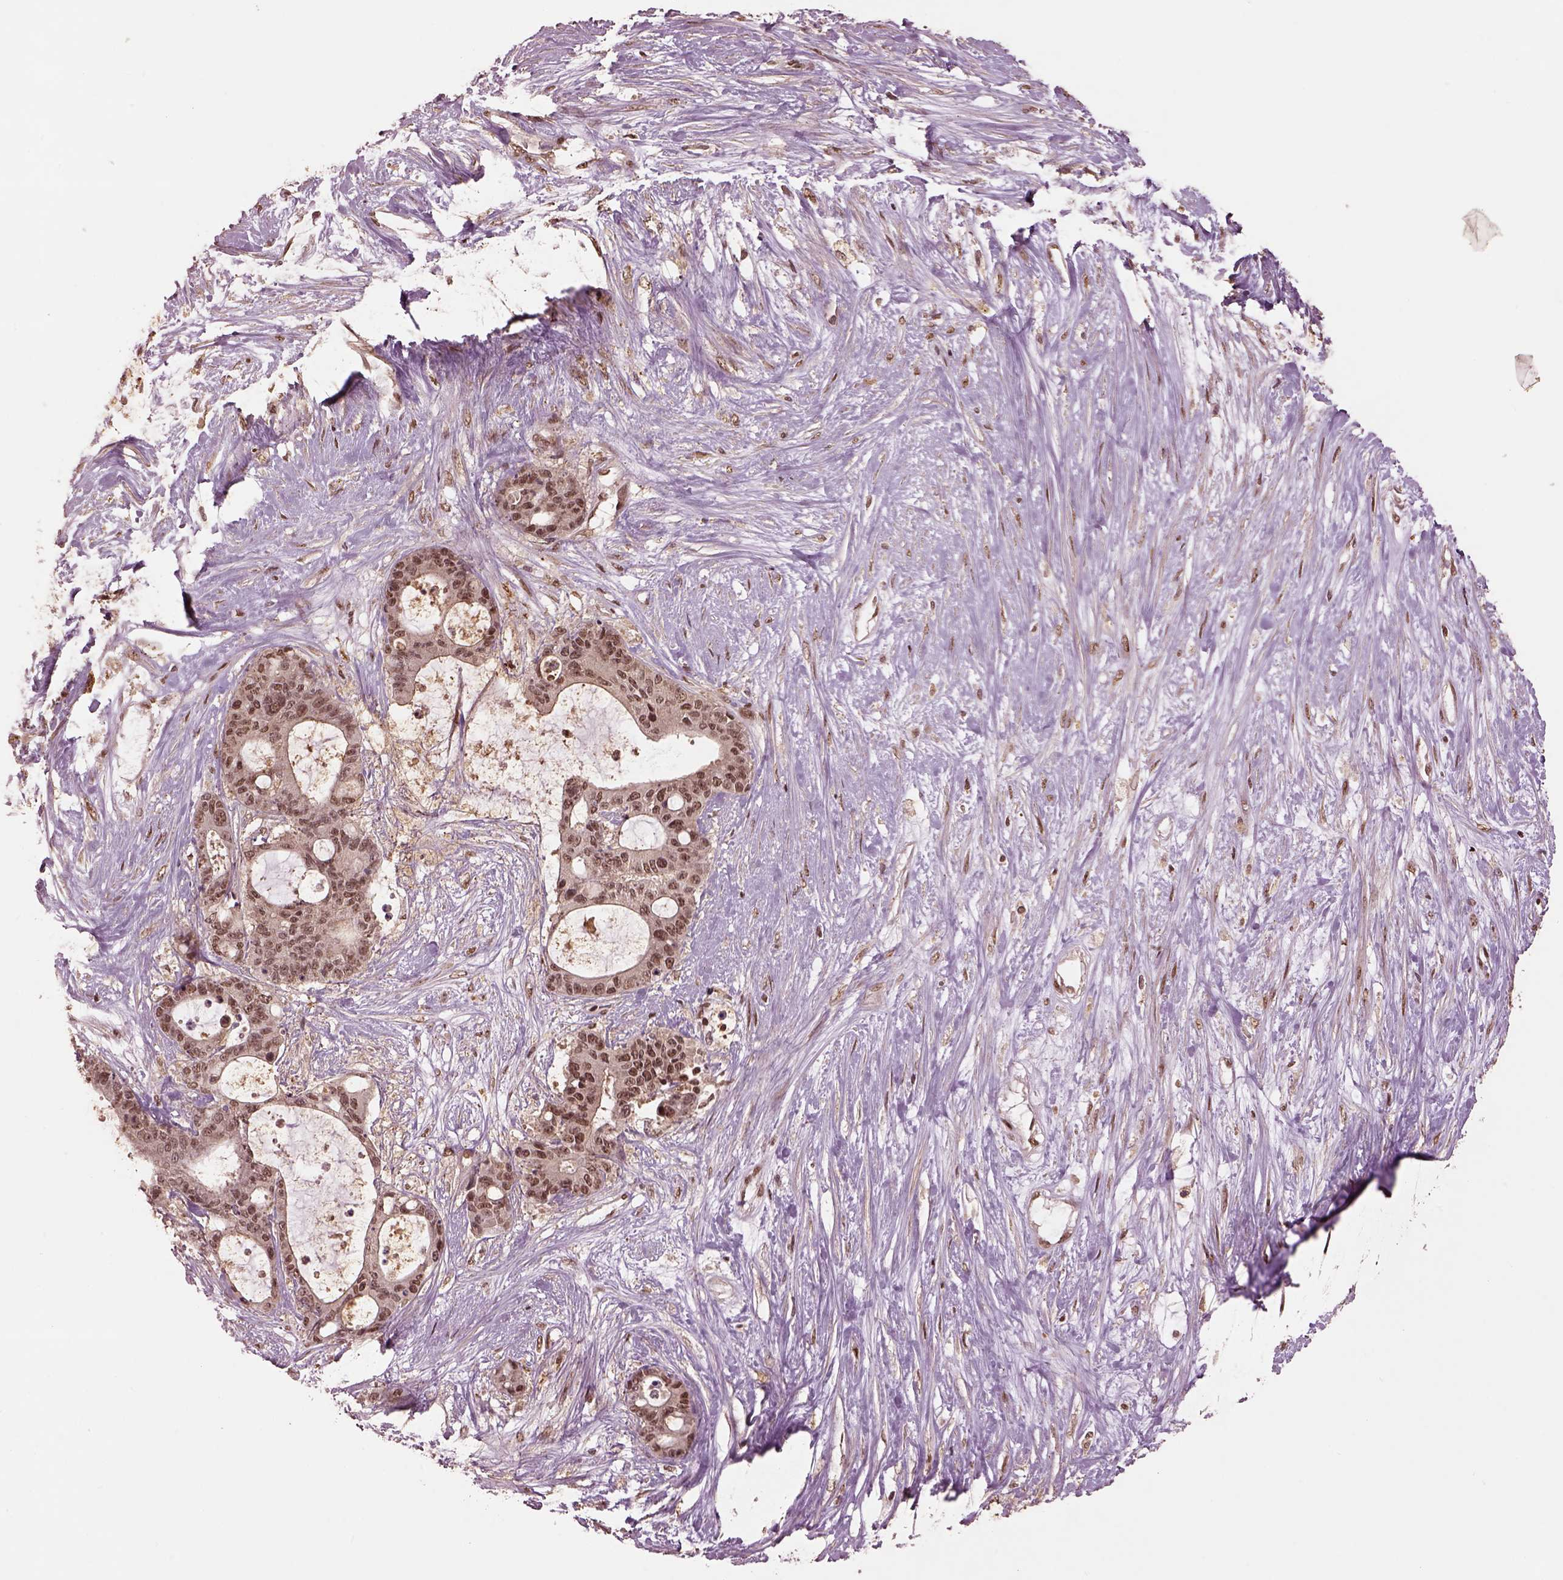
{"staining": {"intensity": "moderate", "quantity": ">75%", "location": "nuclear"}, "tissue": "liver cancer", "cell_type": "Tumor cells", "image_type": "cancer", "snomed": [{"axis": "morphology", "description": "Normal tissue, NOS"}, {"axis": "morphology", "description": "Cholangiocarcinoma"}, {"axis": "topography", "description": "Liver"}, {"axis": "topography", "description": "Peripheral nerve tissue"}], "caption": "About >75% of tumor cells in liver cancer (cholangiocarcinoma) display moderate nuclear protein expression as visualized by brown immunohistochemical staining.", "gene": "BRD9", "patient": {"sex": "female", "age": 73}}